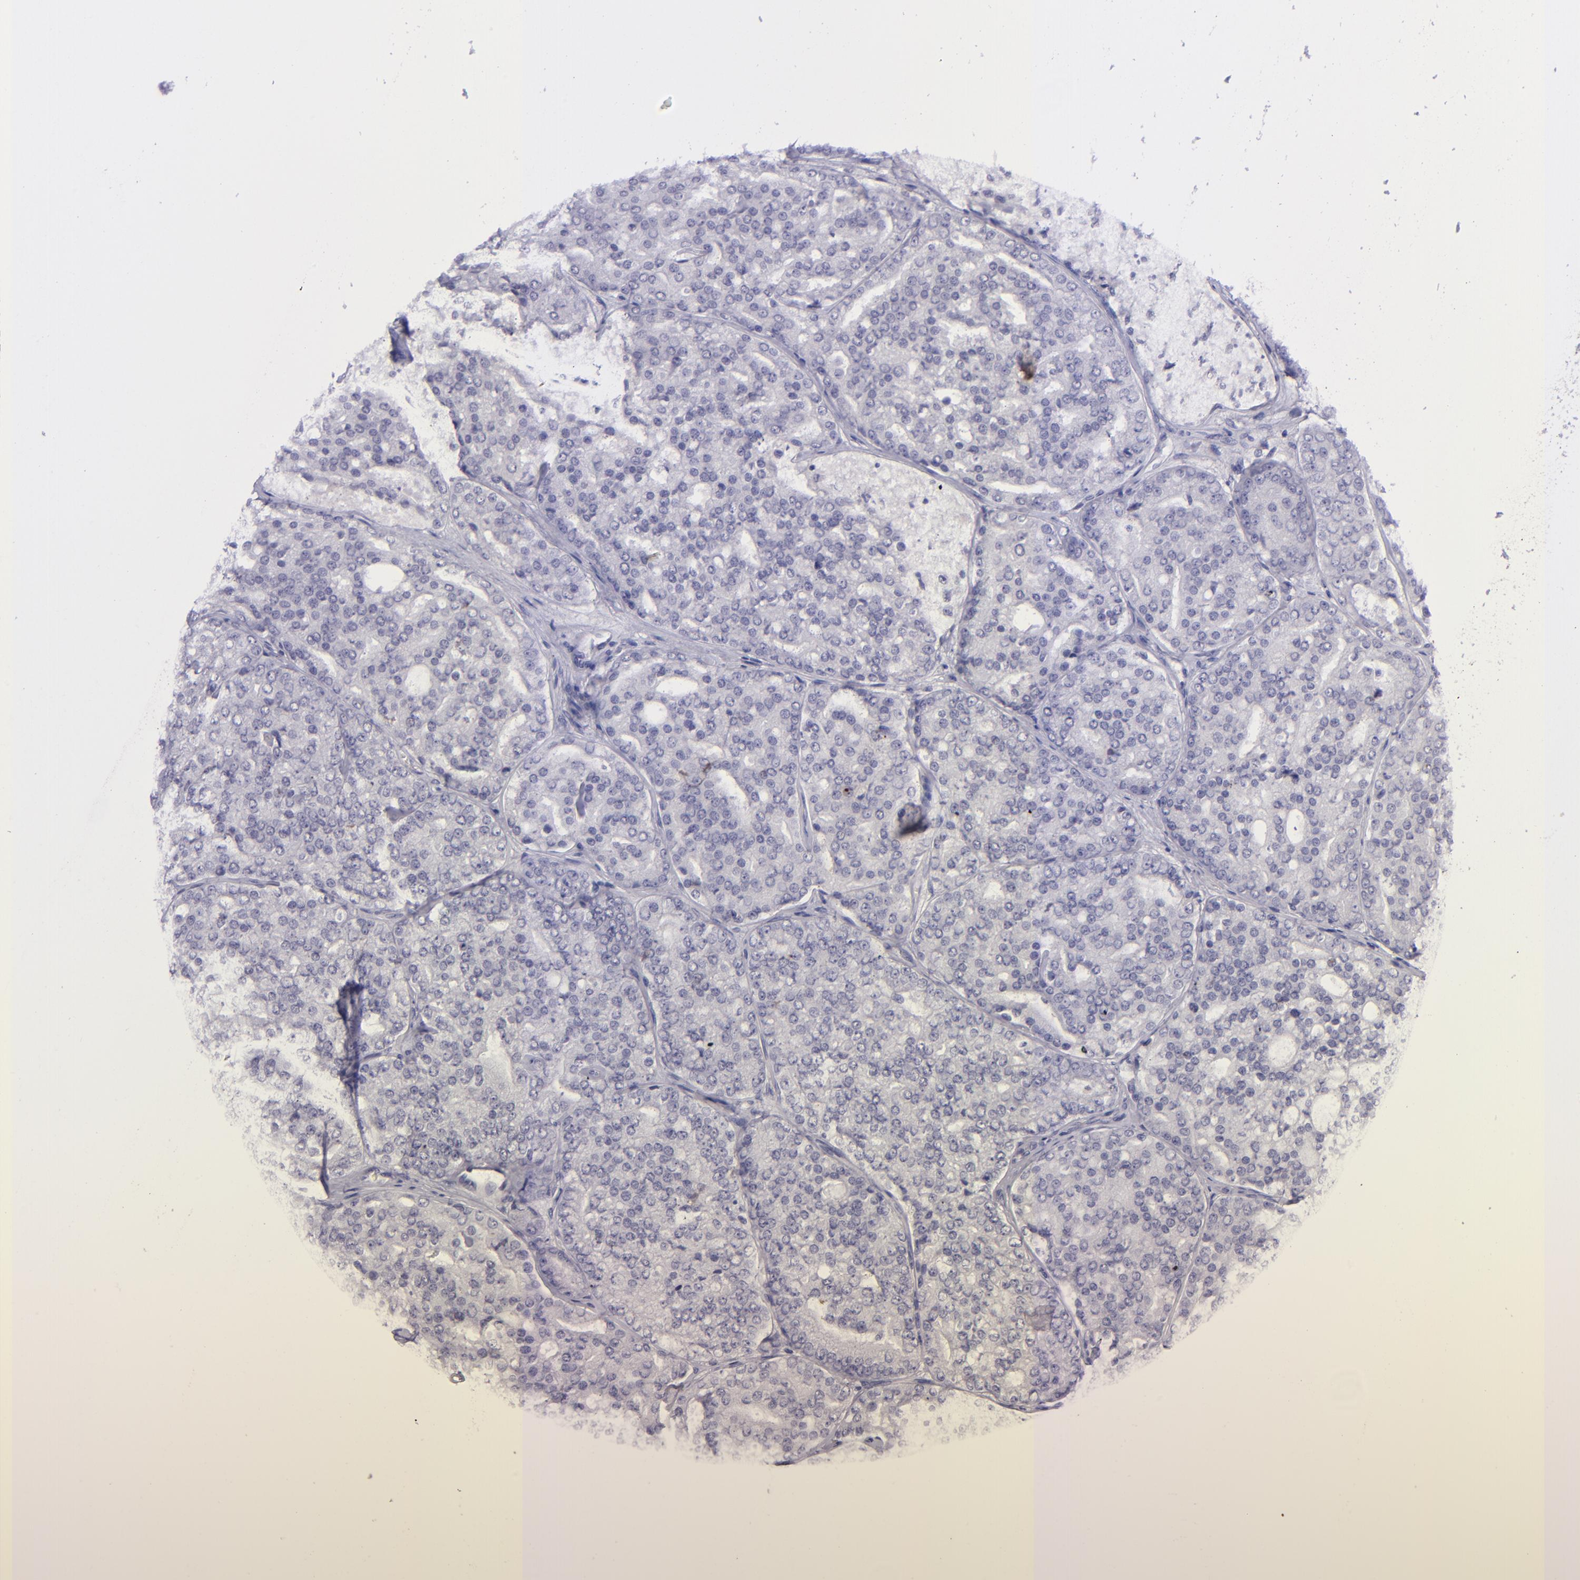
{"staining": {"intensity": "negative", "quantity": "none", "location": "none"}, "tissue": "prostate cancer", "cell_type": "Tumor cells", "image_type": "cancer", "snomed": [{"axis": "morphology", "description": "Adenocarcinoma, High grade"}, {"axis": "topography", "description": "Prostate"}], "caption": "This is an IHC micrograph of prostate cancer. There is no staining in tumor cells.", "gene": "POU2F2", "patient": {"sex": "male", "age": 64}}